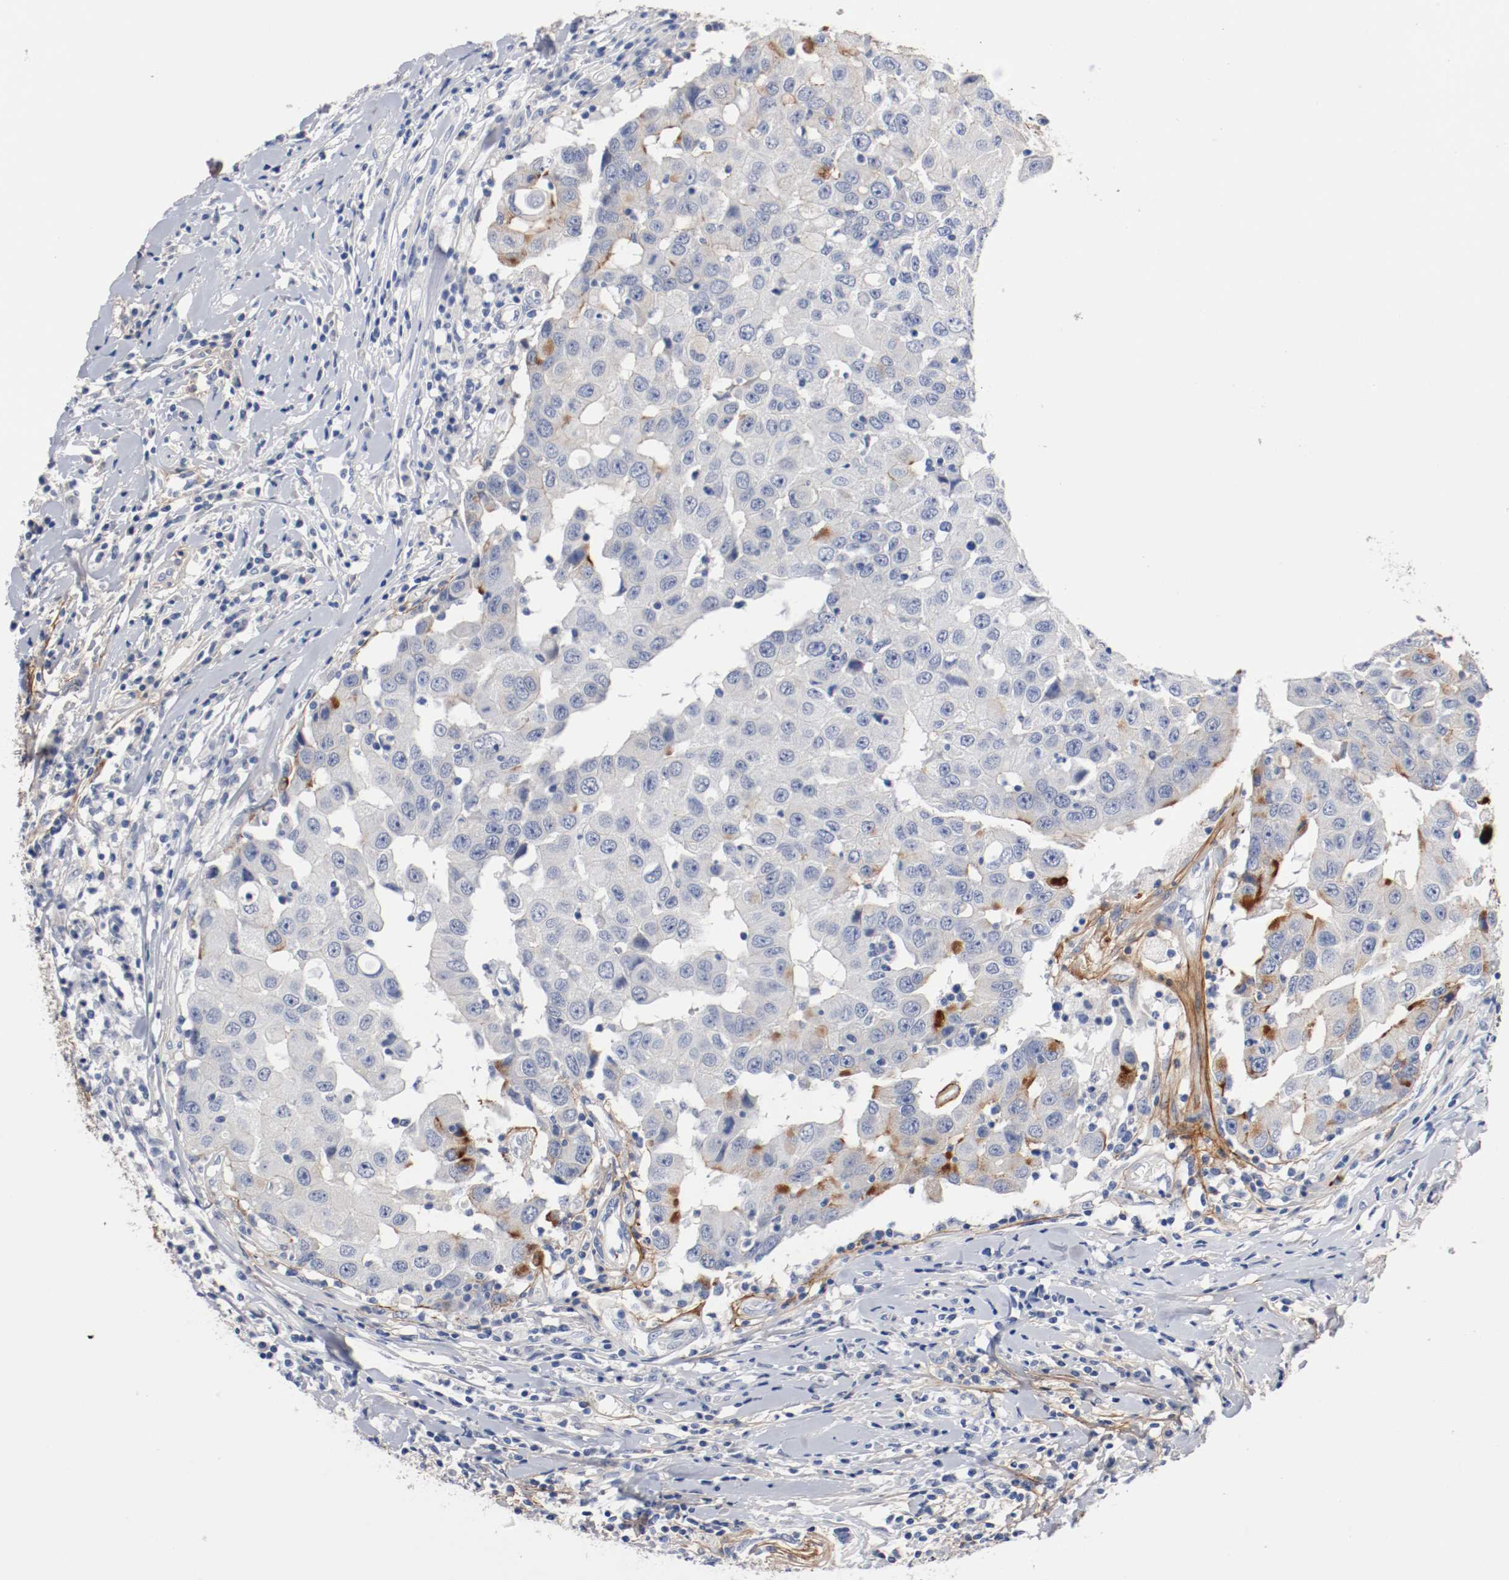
{"staining": {"intensity": "moderate", "quantity": "<25%", "location": "cytoplasmic/membranous"}, "tissue": "breast cancer", "cell_type": "Tumor cells", "image_type": "cancer", "snomed": [{"axis": "morphology", "description": "Duct carcinoma"}, {"axis": "topography", "description": "Breast"}], "caption": "Protein staining of breast cancer (invasive ductal carcinoma) tissue displays moderate cytoplasmic/membranous expression in about <25% of tumor cells.", "gene": "TNC", "patient": {"sex": "female", "age": 27}}